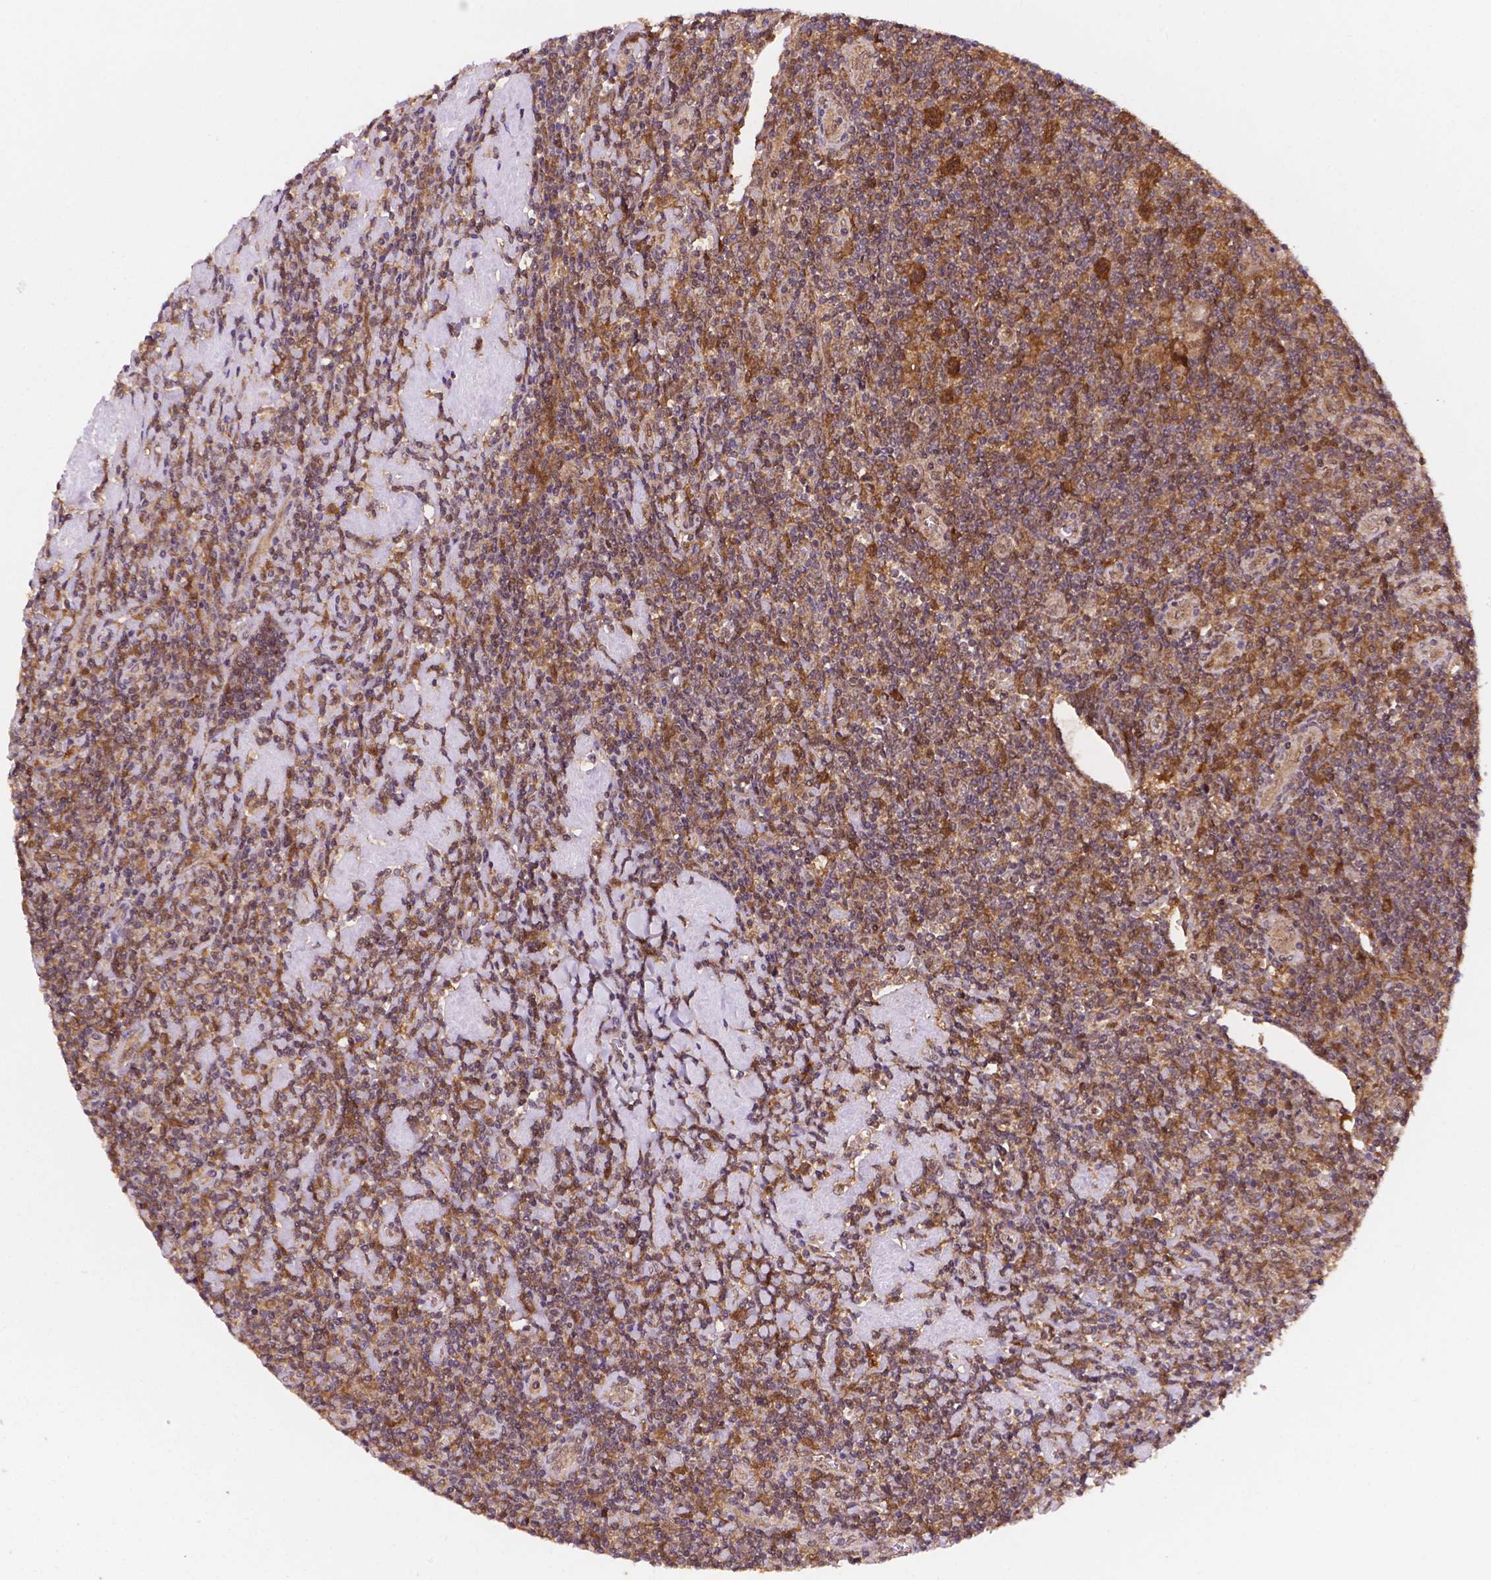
{"staining": {"intensity": "moderate", "quantity": ">75%", "location": "cytoplasmic/membranous,nuclear"}, "tissue": "lymphoma", "cell_type": "Tumor cells", "image_type": "cancer", "snomed": [{"axis": "morphology", "description": "Hodgkin's disease, NOS"}, {"axis": "topography", "description": "Lymph node"}], "caption": "Tumor cells demonstrate medium levels of moderate cytoplasmic/membranous and nuclear expression in approximately >75% of cells in lymphoma.", "gene": "UBE2L6", "patient": {"sex": "male", "age": 40}}